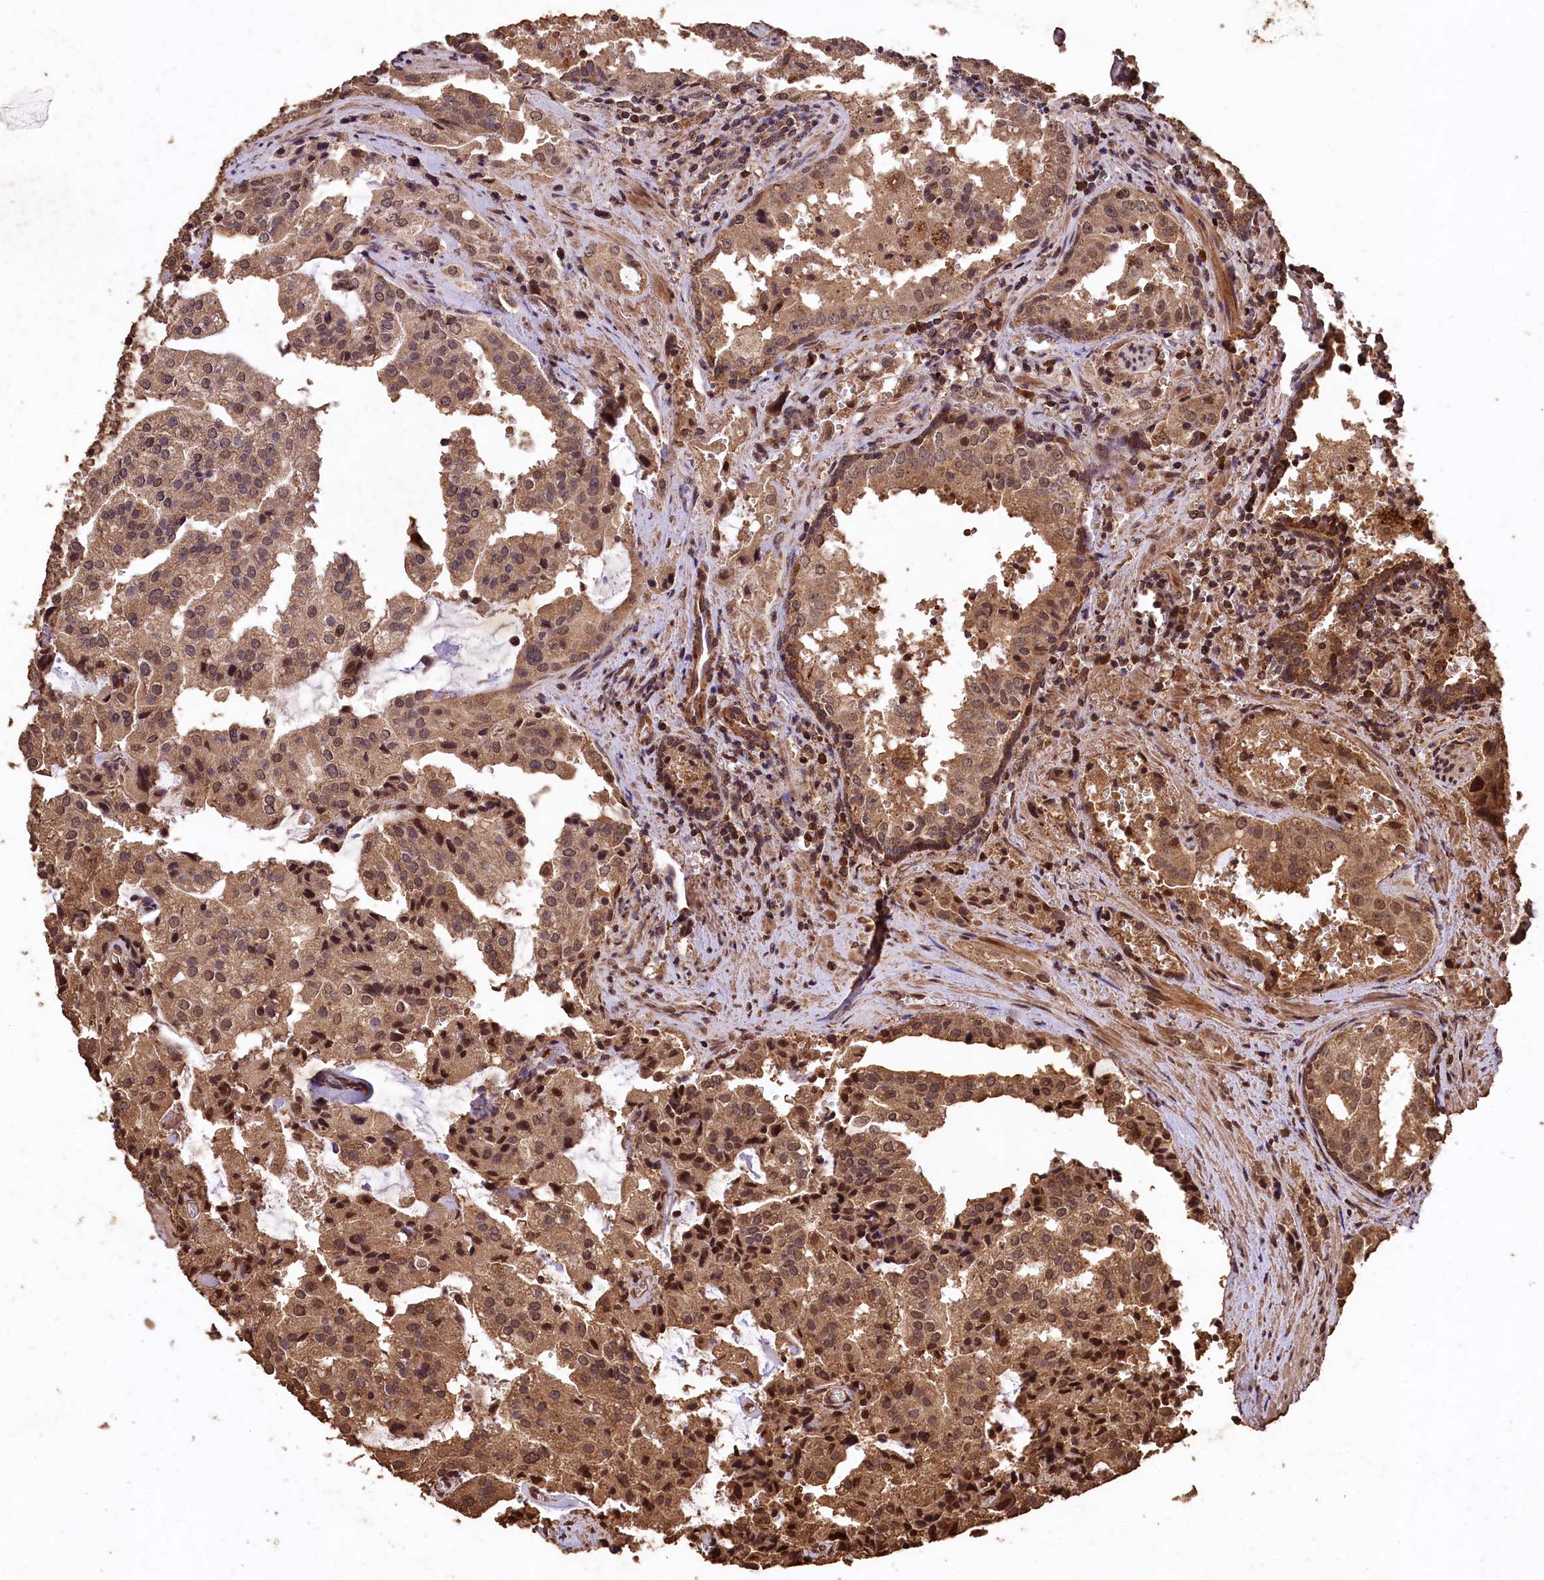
{"staining": {"intensity": "moderate", "quantity": ">75%", "location": "cytoplasmic/membranous,nuclear"}, "tissue": "prostate cancer", "cell_type": "Tumor cells", "image_type": "cancer", "snomed": [{"axis": "morphology", "description": "Adenocarcinoma, High grade"}, {"axis": "topography", "description": "Prostate"}], "caption": "About >75% of tumor cells in prostate cancer reveal moderate cytoplasmic/membranous and nuclear protein staining as visualized by brown immunohistochemical staining.", "gene": "CEP57L1", "patient": {"sex": "male", "age": 68}}